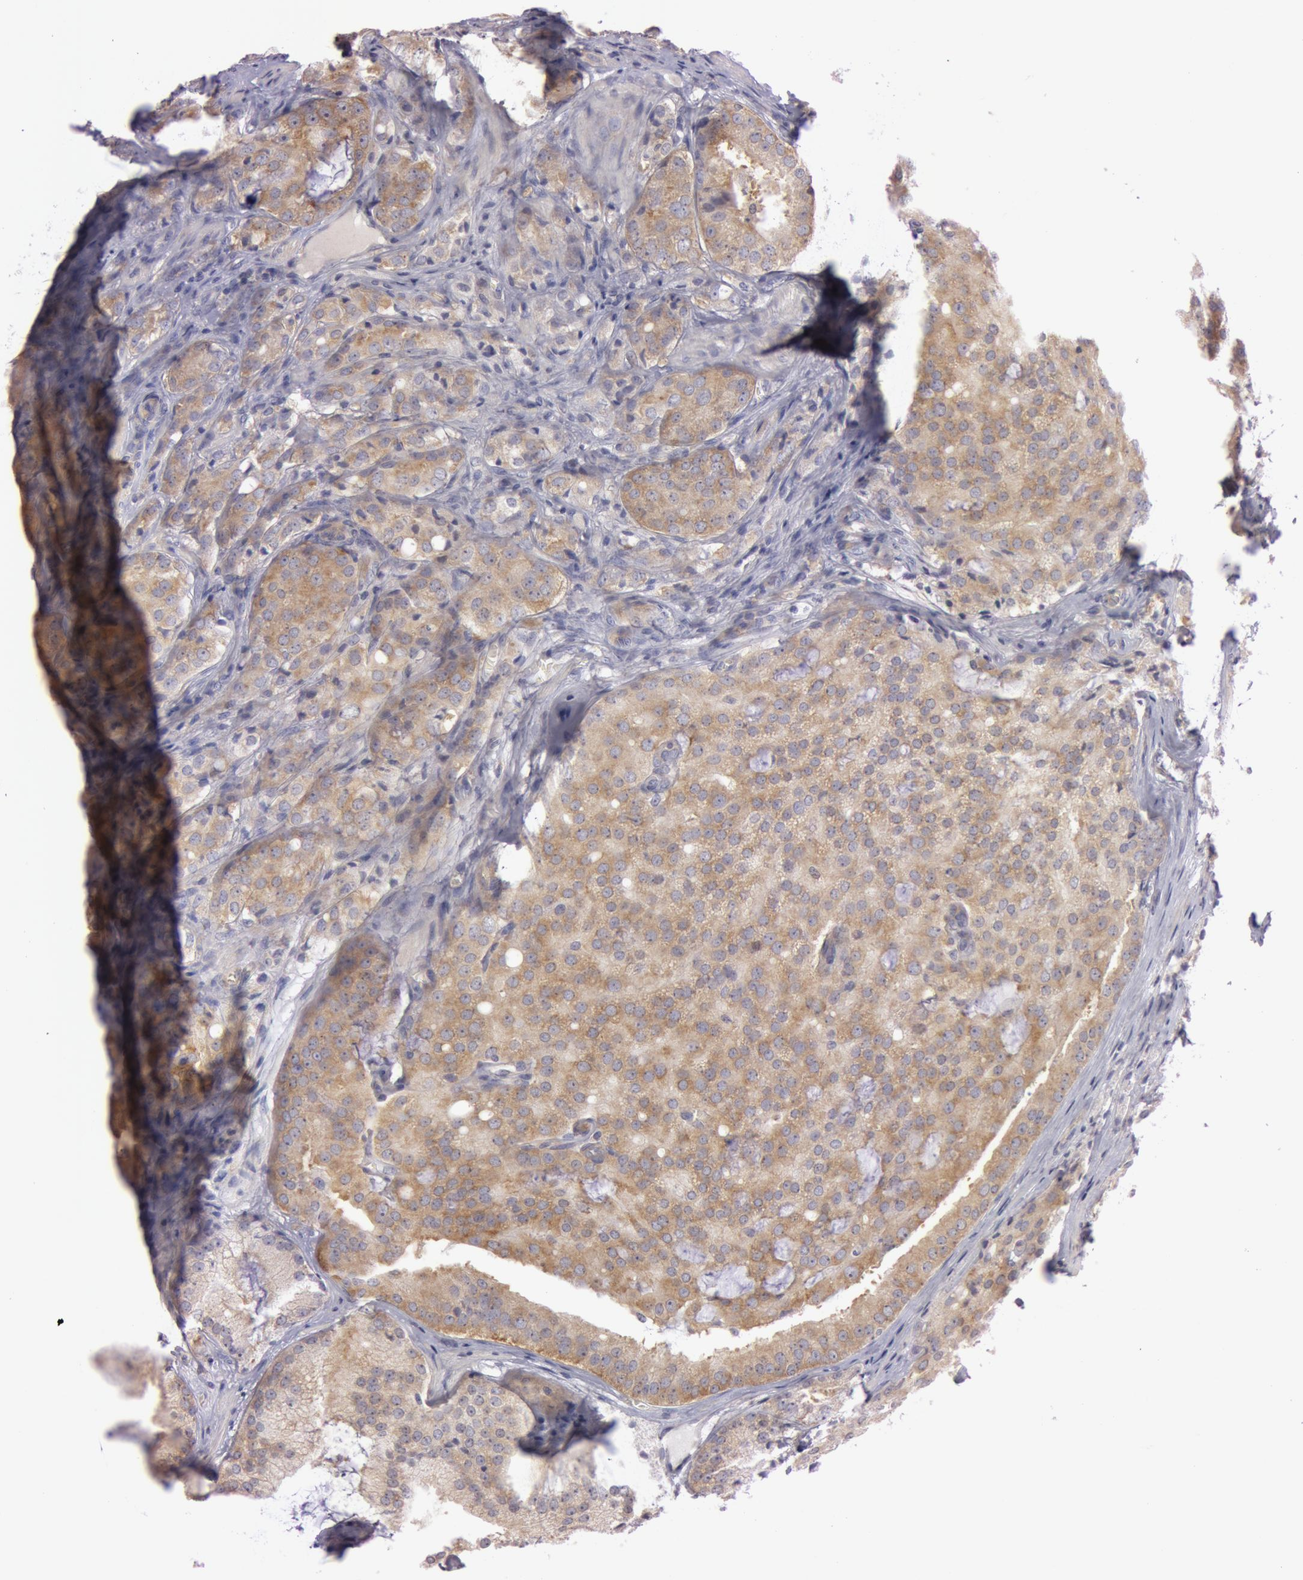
{"staining": {"intensity": "moderate", "quantity": "25%-75%", "location": "cytoplasmic/membranous"}, "tissue": "prostate cancer", "cell_type": "Tumor cells", "image_type": "cancer", "snomed": [{"axis": "morphology", "description": "Adenocarcinoma, Medium grade"}, {"axis": "topography", "description": "Prostate"}], "caption": "Prostate cancer stained with a protein marker exhibits moderate staining in tumor cells.", "gene": "RALGAPA1", "patient": {"sex": "male", "age": 60}}